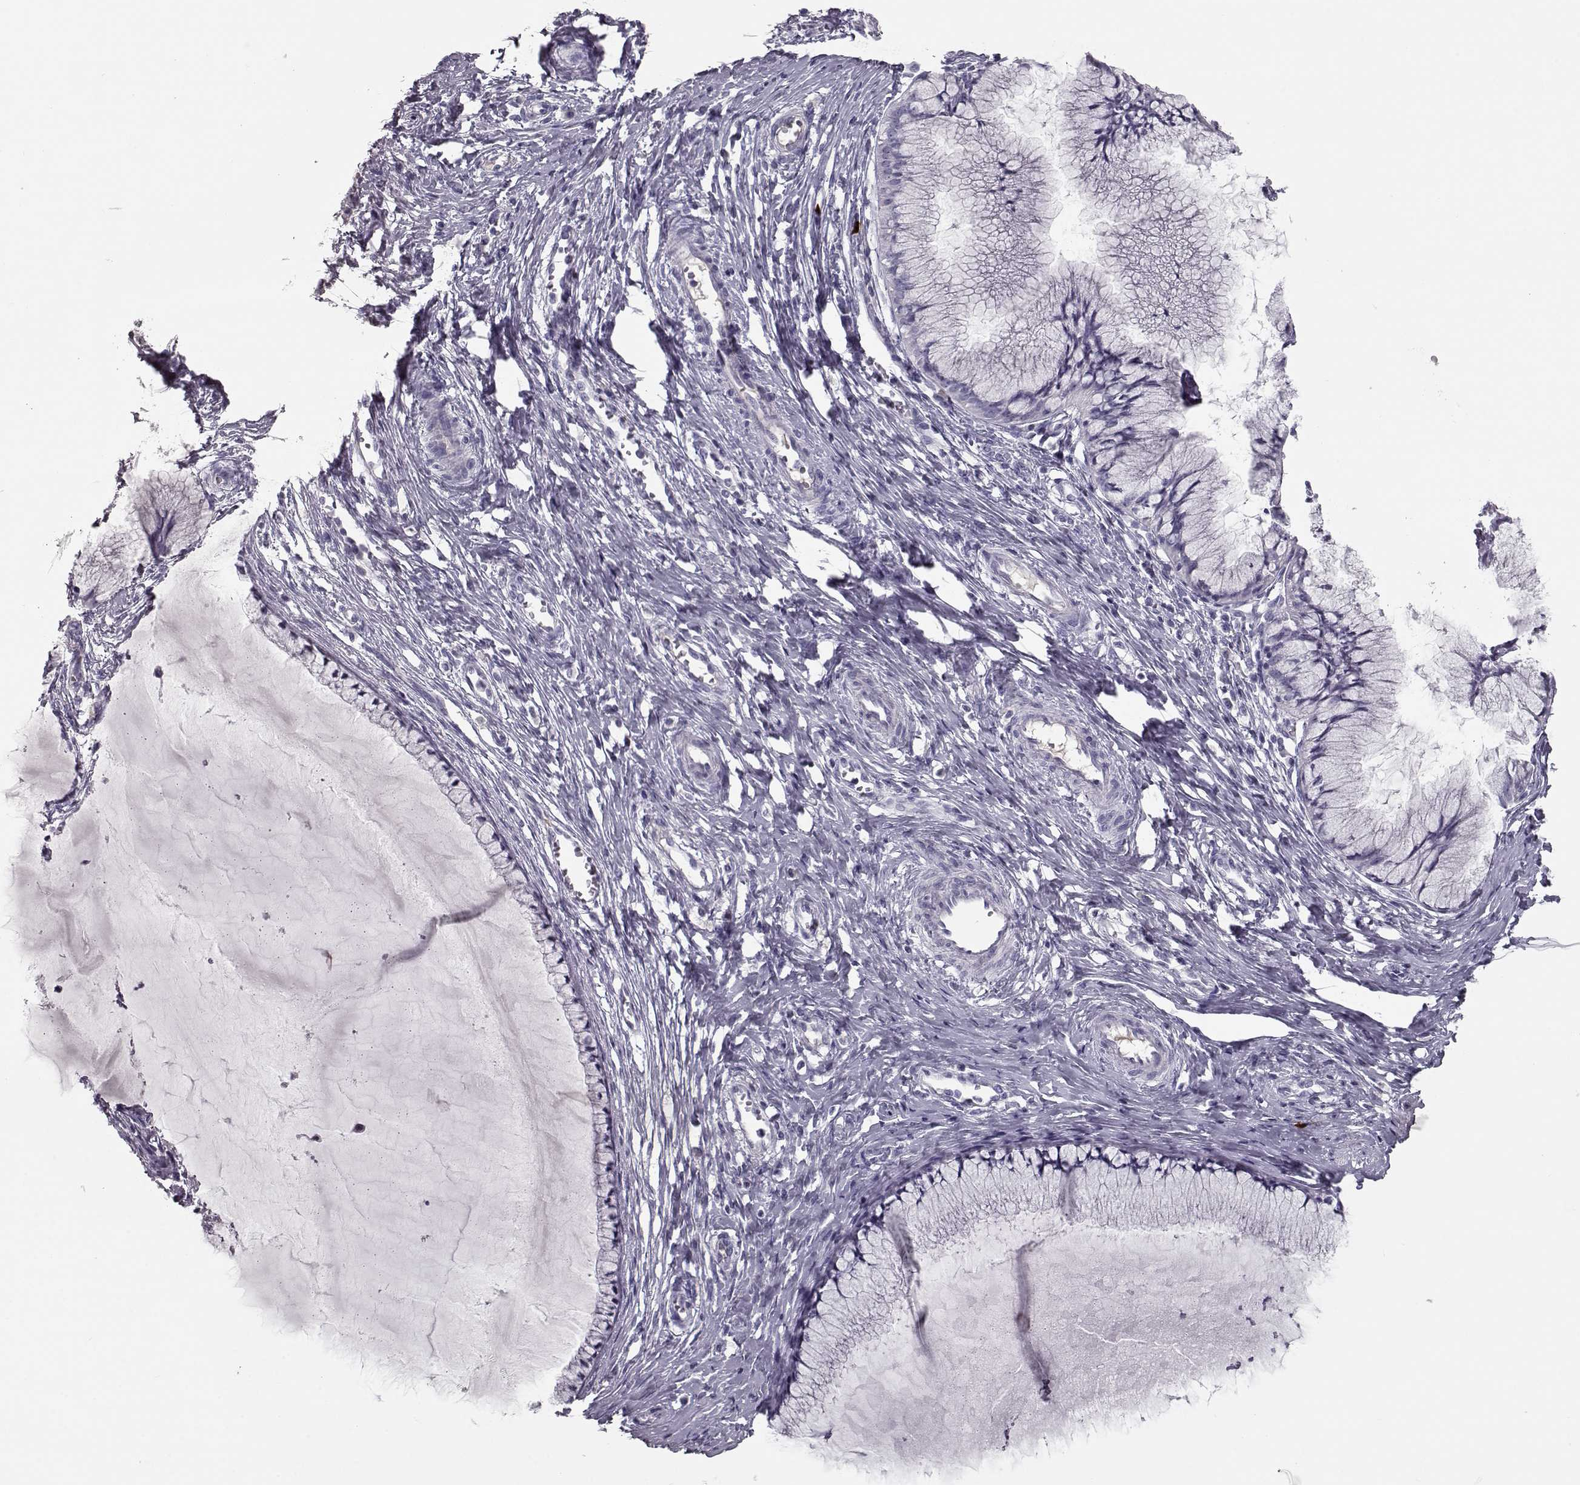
{"staining": {"intensity": "negative", "quantity": "none", "location": "none"}, "tissue": "cervical cancer", "cell_type": "Tumor cells", "image_type": "cancer", "snomed": [{"axis": "morphology", "description": "Squamous cell carcinoma, NOS"}, {"axis": "topography", "description": "Cervix"}], "caption": "Immunohistochemistry (IHC) image of squamous cell carcinoma (cervical) stained for a protein (brown), which displays no positivity in tumor cells.", "gene": "CCL19", "patient": {"sex": "female", "age": 36}}